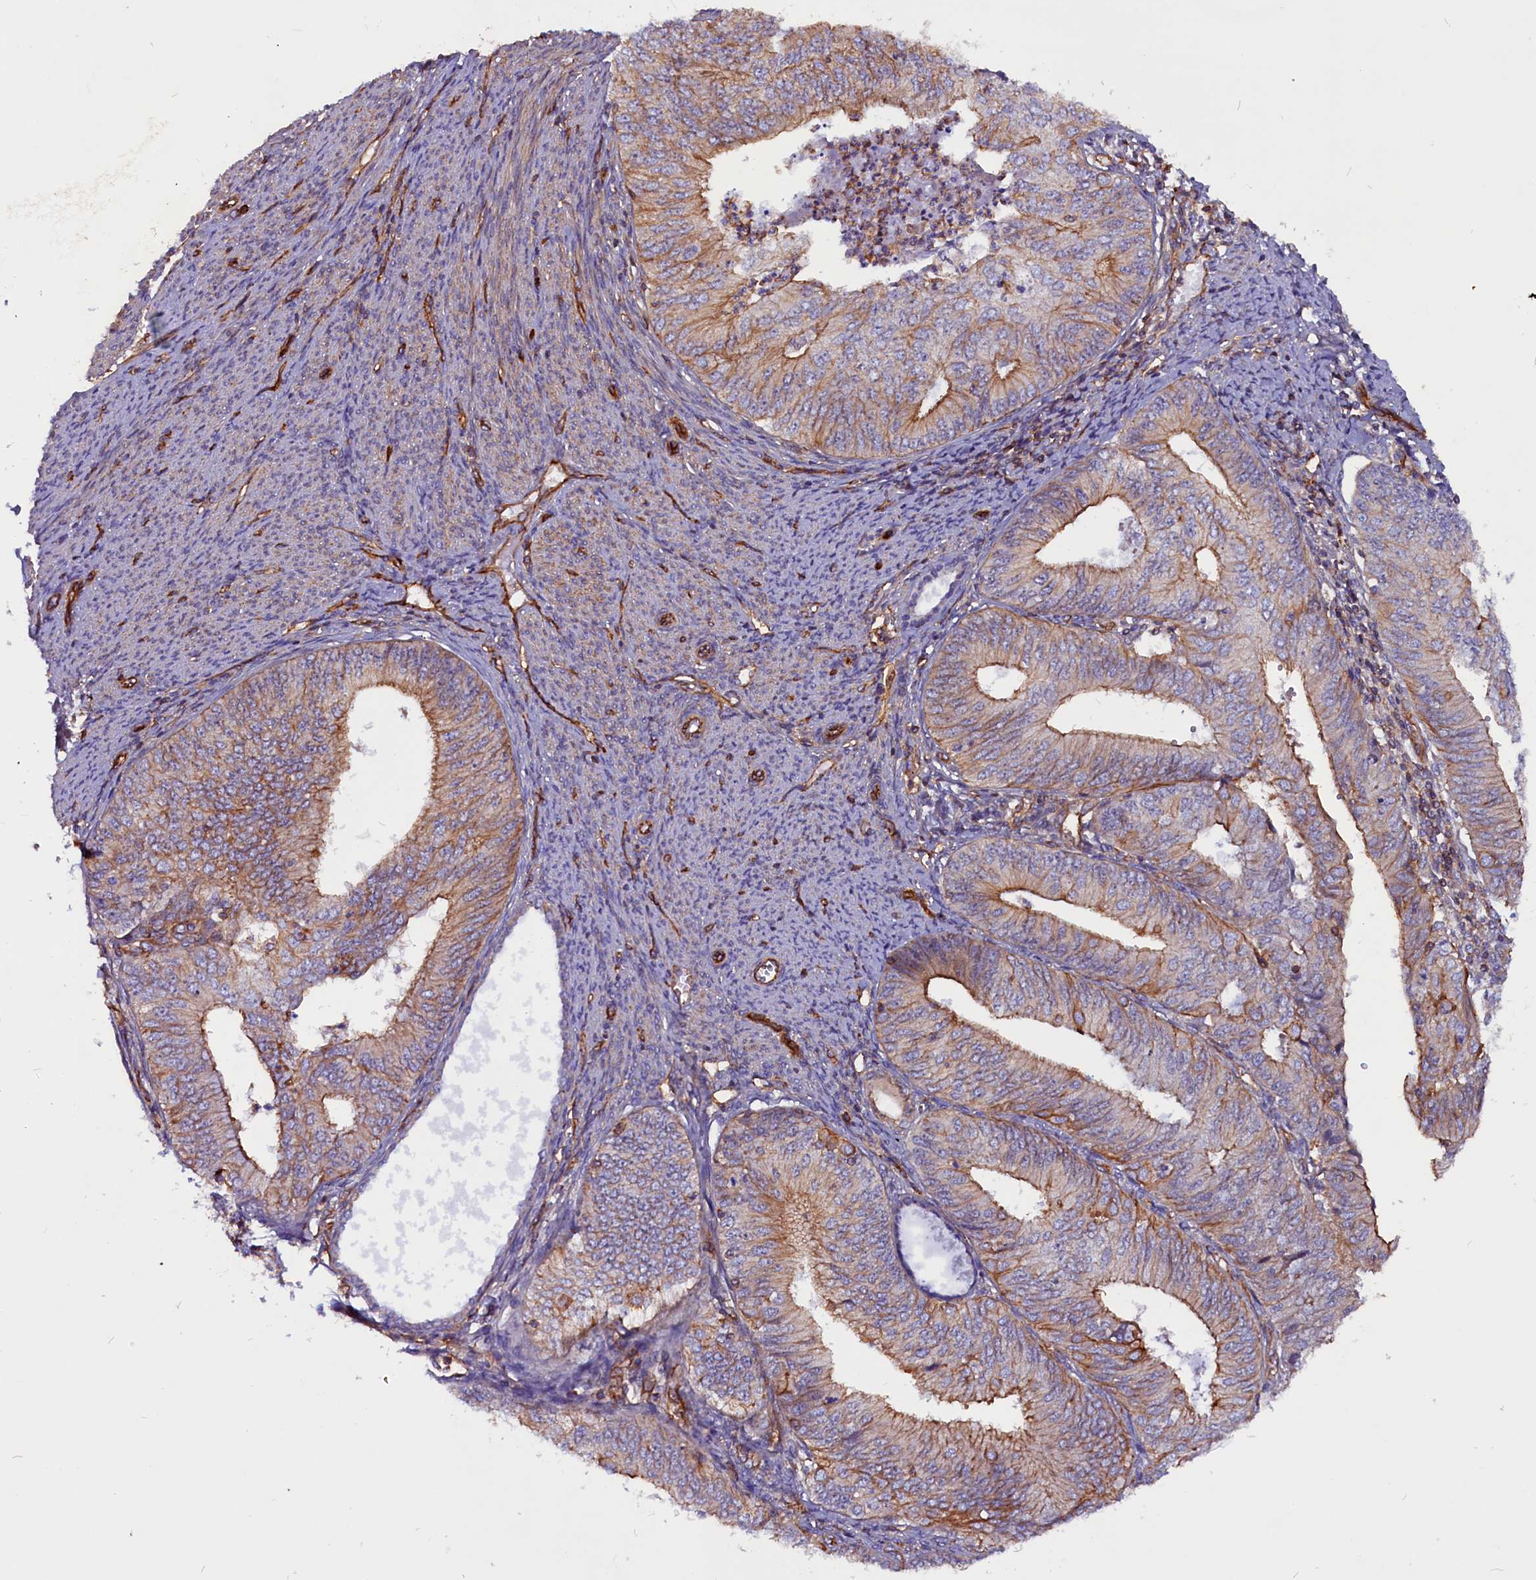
{"staining": {"intensity": "moderate", "quantity": "25%-75%", "location": "cytoplasmic/membranous"}, "tissue": "endometrial cancer", "cell_type": "Tumor cells", "image_type": "cancer", "snomed": [{"axis": "morphology", "description": "Adenocarcinoma, NOS"}, {"axis": "topography", "description": "Endometrium"}], "caption": "Endometrial cancer stained with a protein marker demonstrates moderate staining in tumor cells.", "gene": "ZNF749", "patient": {"sex": "female", "age": 68}}